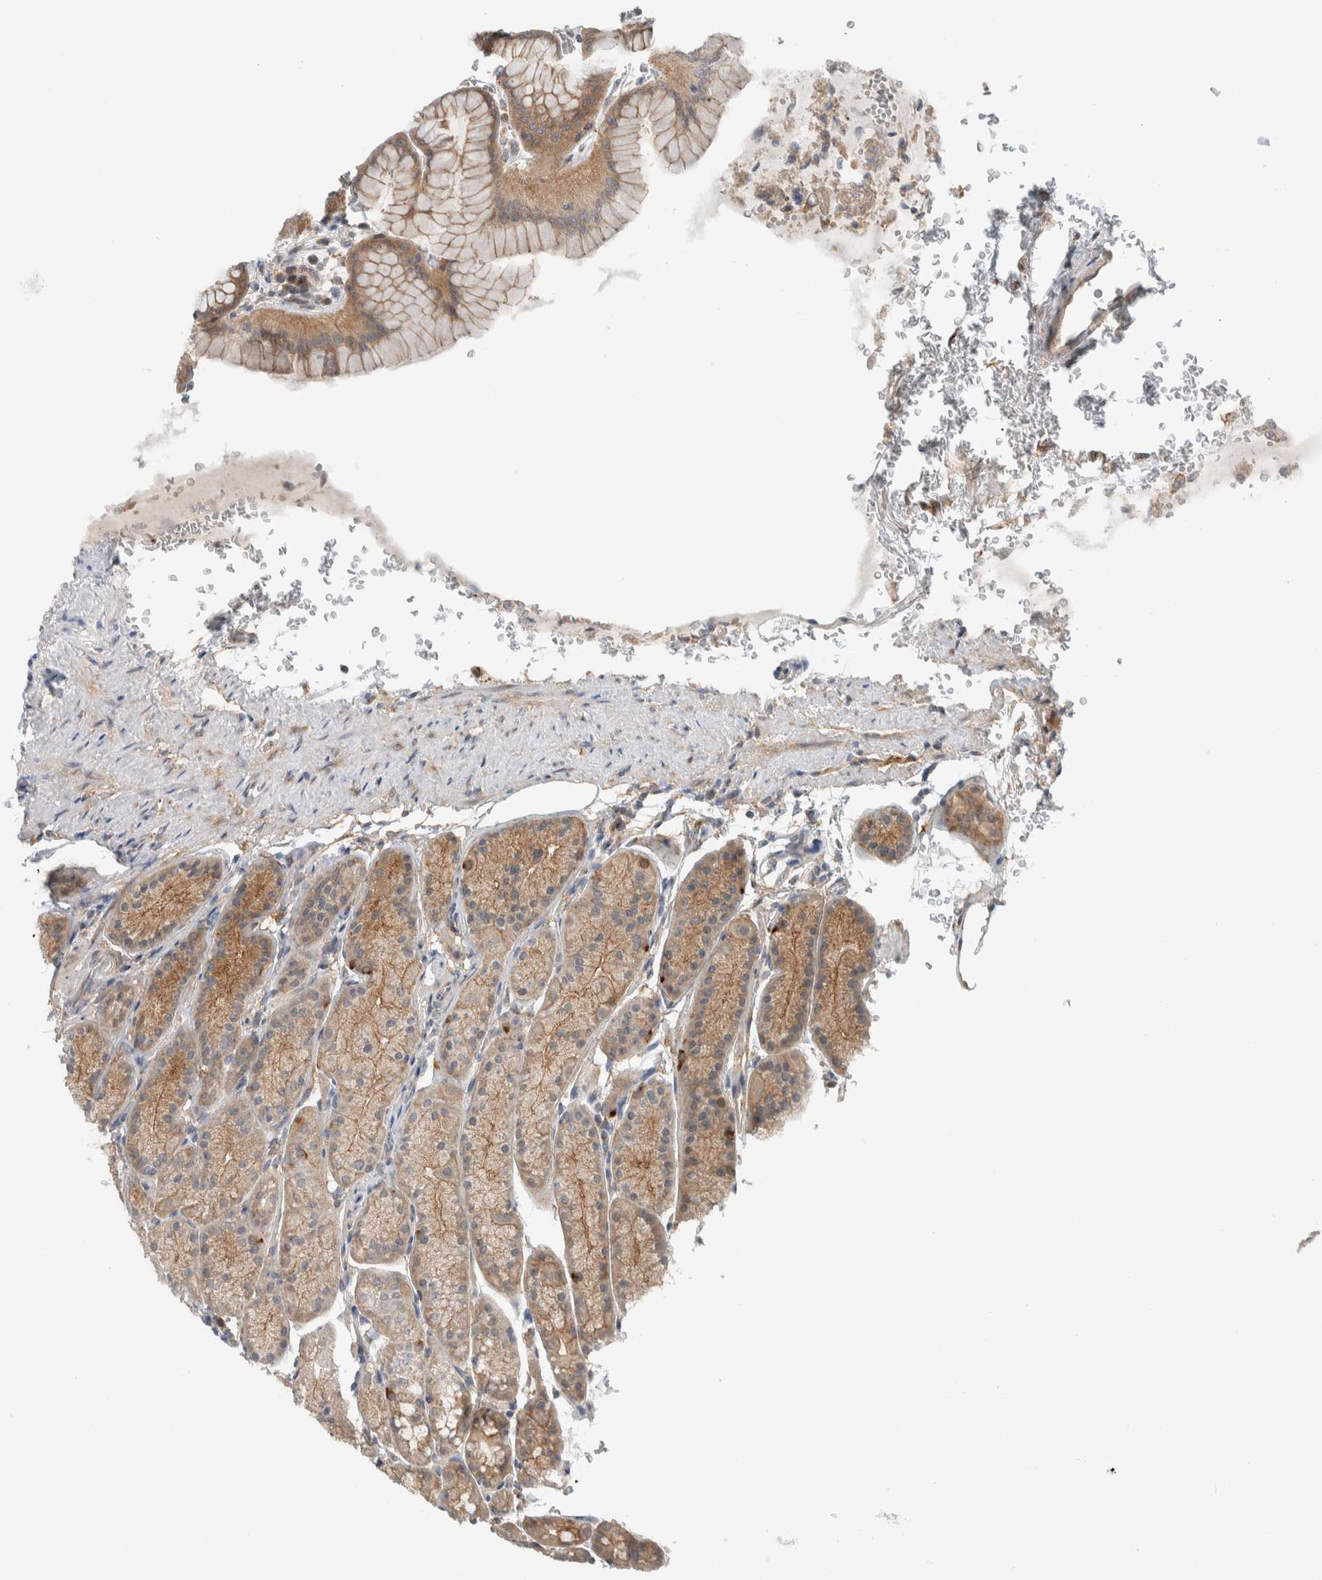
{"staining": {"intensity": "moderate", "quantity": ">75%", "location": "cytoplasmic/membranous"}, "tissue": "stomach", "cell_type": "Glandular cells", "image_type": "normal", "snomed": [{"axis": "morphology", "description": "Normal tissue, NOS"}, {"axis": "topography", "description": "Stomach"}], "caption": "A photomicrograph showing moderate cytoplasmic/membranous staining in approximately >75% of glandular cells in unremarkable stomach, as visualized by brown immunohistochemical staining.", "gene": "RERE", "patient": {"sex": "male", "age": 42}}